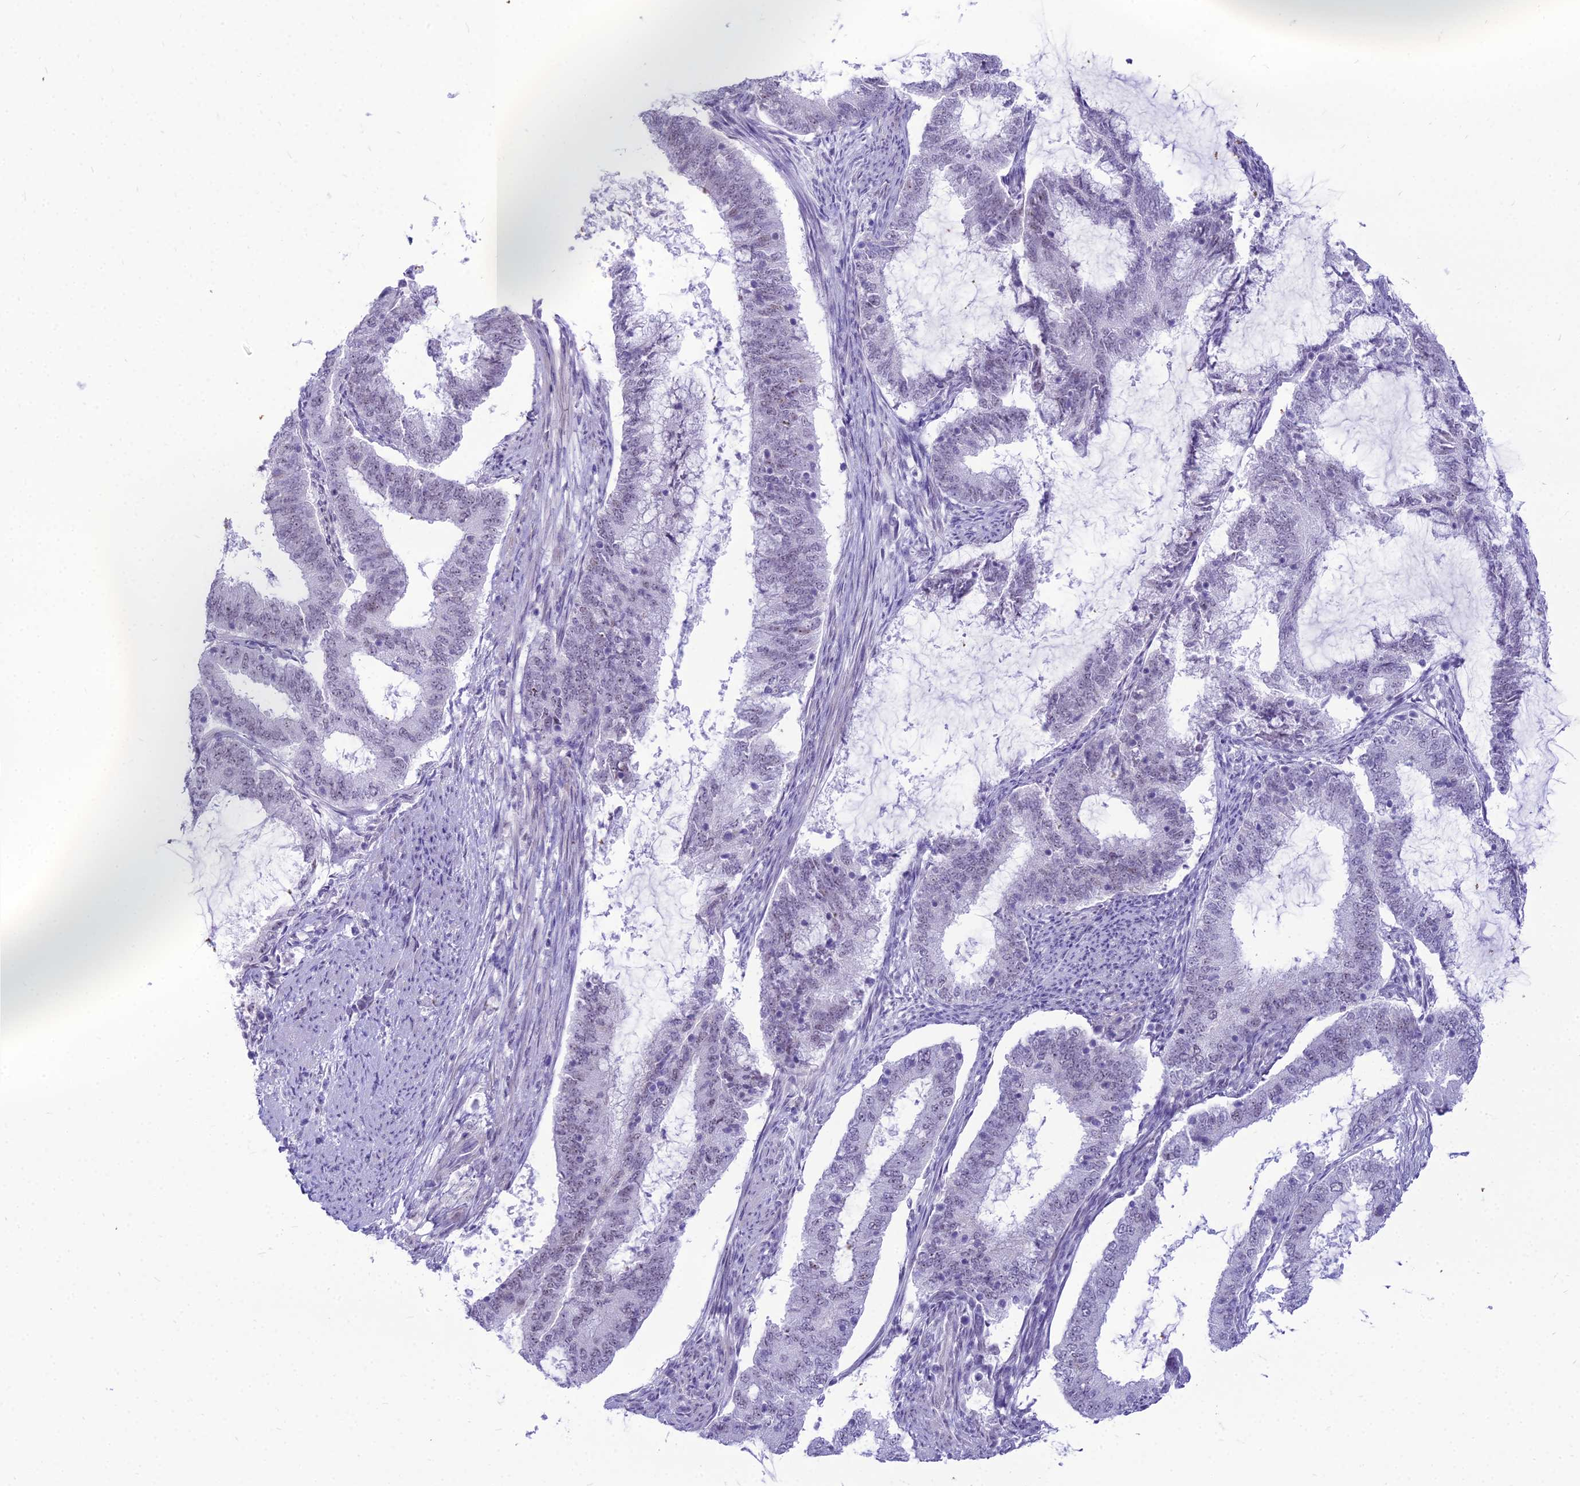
{"staining": {"intensity": "weak", "quantity": "<25%", "location": "nuclear"}, "tissue": "endometrial cancer", "cell_type": "Tumor cells", "image_type": "cancer", "snomed": [{"axis": "morphology", "description": "Adenocarcinoma, NOS"}, {"axis": "topography", "description": "Endometrium"}], "caption": "DAB immunohistochemical staining of endometrial cancer (adenocarcinoma) demonstrates no significant staining in tumor cells.", "gene": "DHX40", "patient": {"sex": "female", "age": 51}}